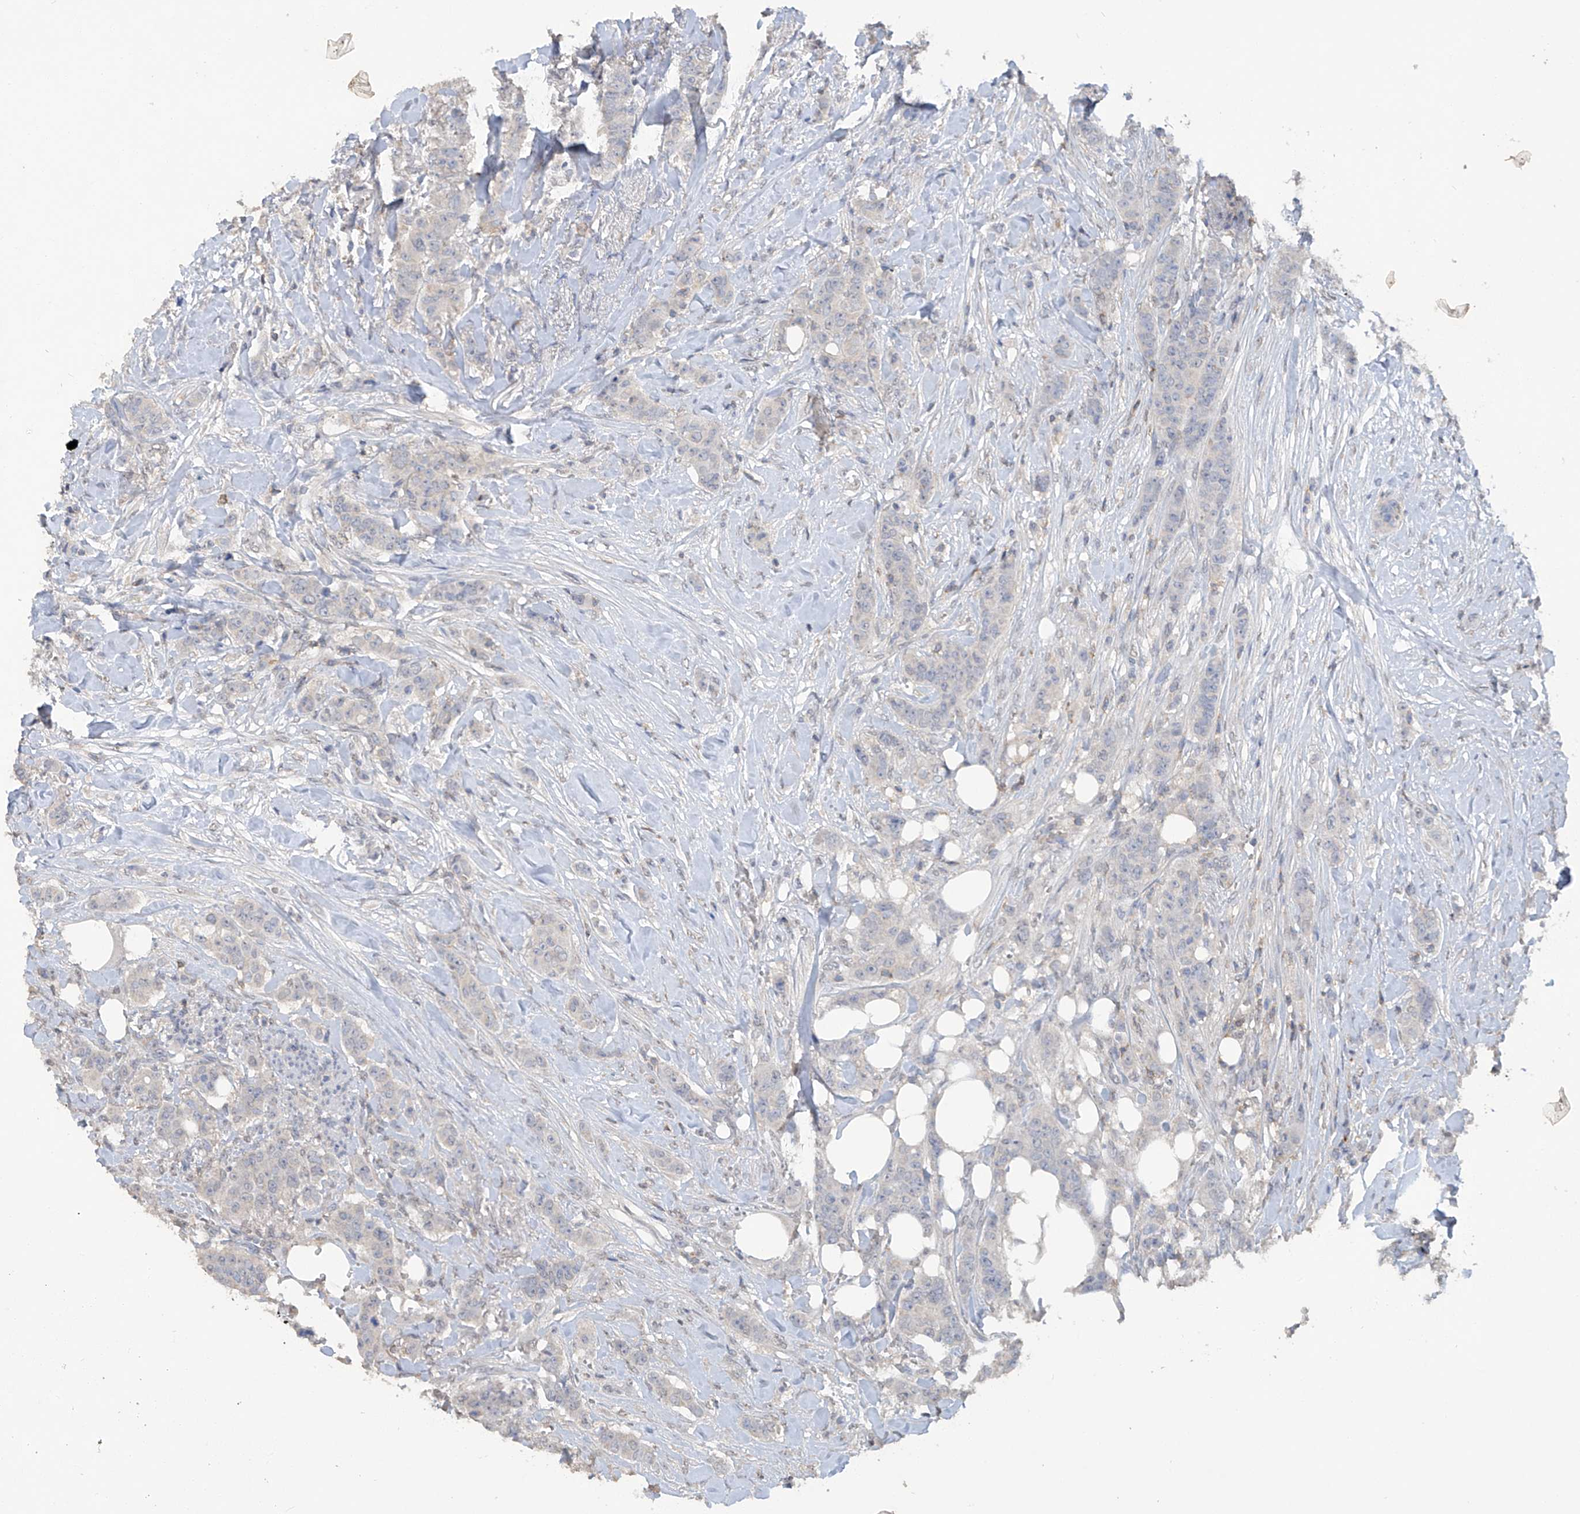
{"staining": {"intensity": "negative", "quantity": "none", "location": "none"}, "tissue": "breast cancer", "cell_type": "Tumor cells", "image_type": "cancer", "snomed": [{"axis": "morphology", "description": "Duct carcinoma"}, {"axis": "topography", "description": "Breast"}], "caption": "The image reveals no significant staining in tumor cells of breast intraductal carcinoma.", "gene": "HAS3", "patient": {"sex": "female", "age": 40}}